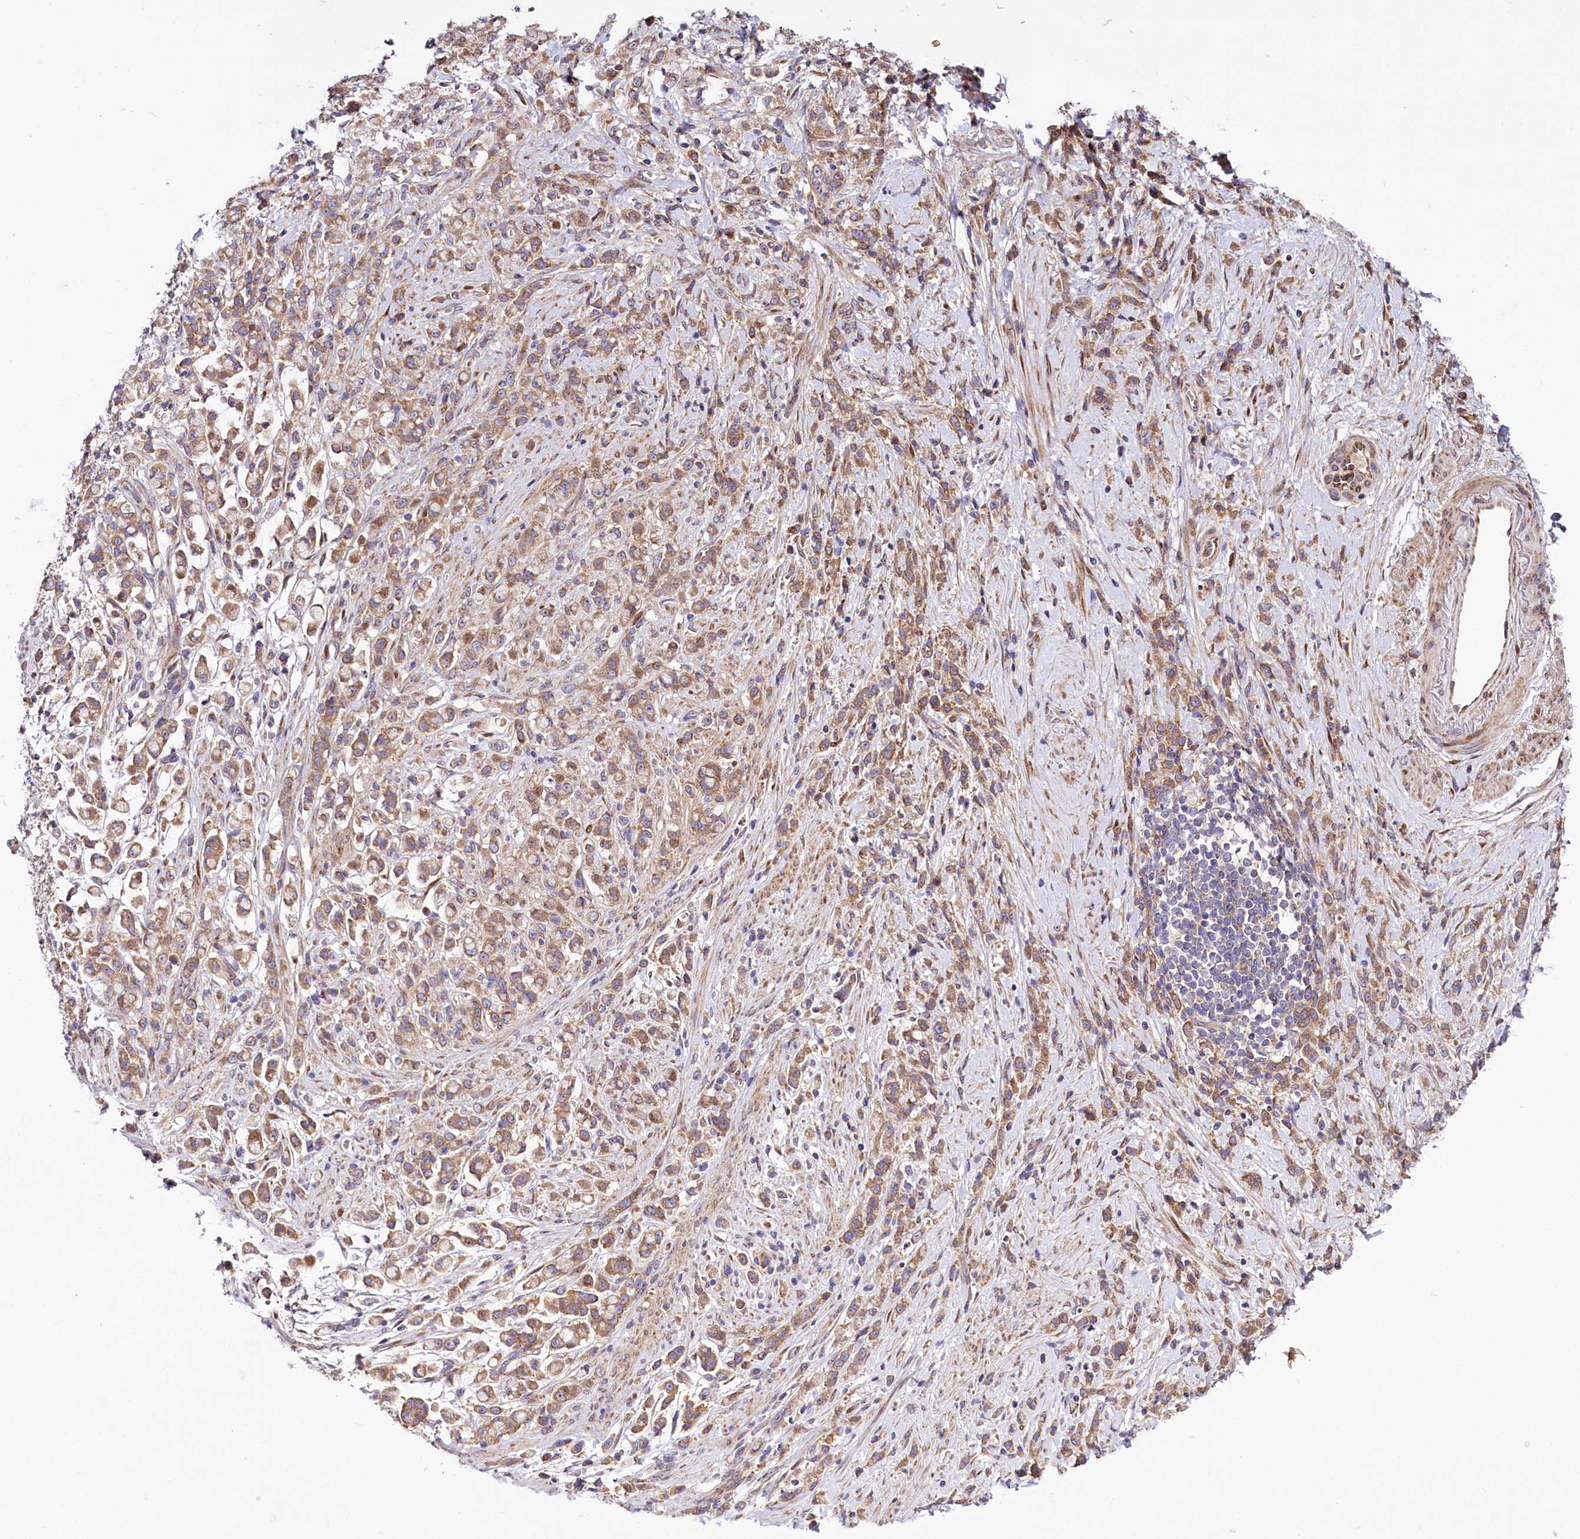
{"staining": {"intensity": "moderate", "quantity": ">75%", "location": "cytoplasmic/membranous"}, "tissue": "stomach cancer", "cell_type": "Tumor cells", "image_type": "cancer", "snomed": [{"axis": "morphology", "description": "Adenocarcinoma, NOS"}, {"axis": "topography", "description": "Stomach"}], "caption": "Moderate cytoplasmic/membranous staining is present in approximately >75% of tumor cells in stomach cancer (adenocarcinoma).", "gene": "PDZRN3", "patient": {"sex": "female", "age": 60}}